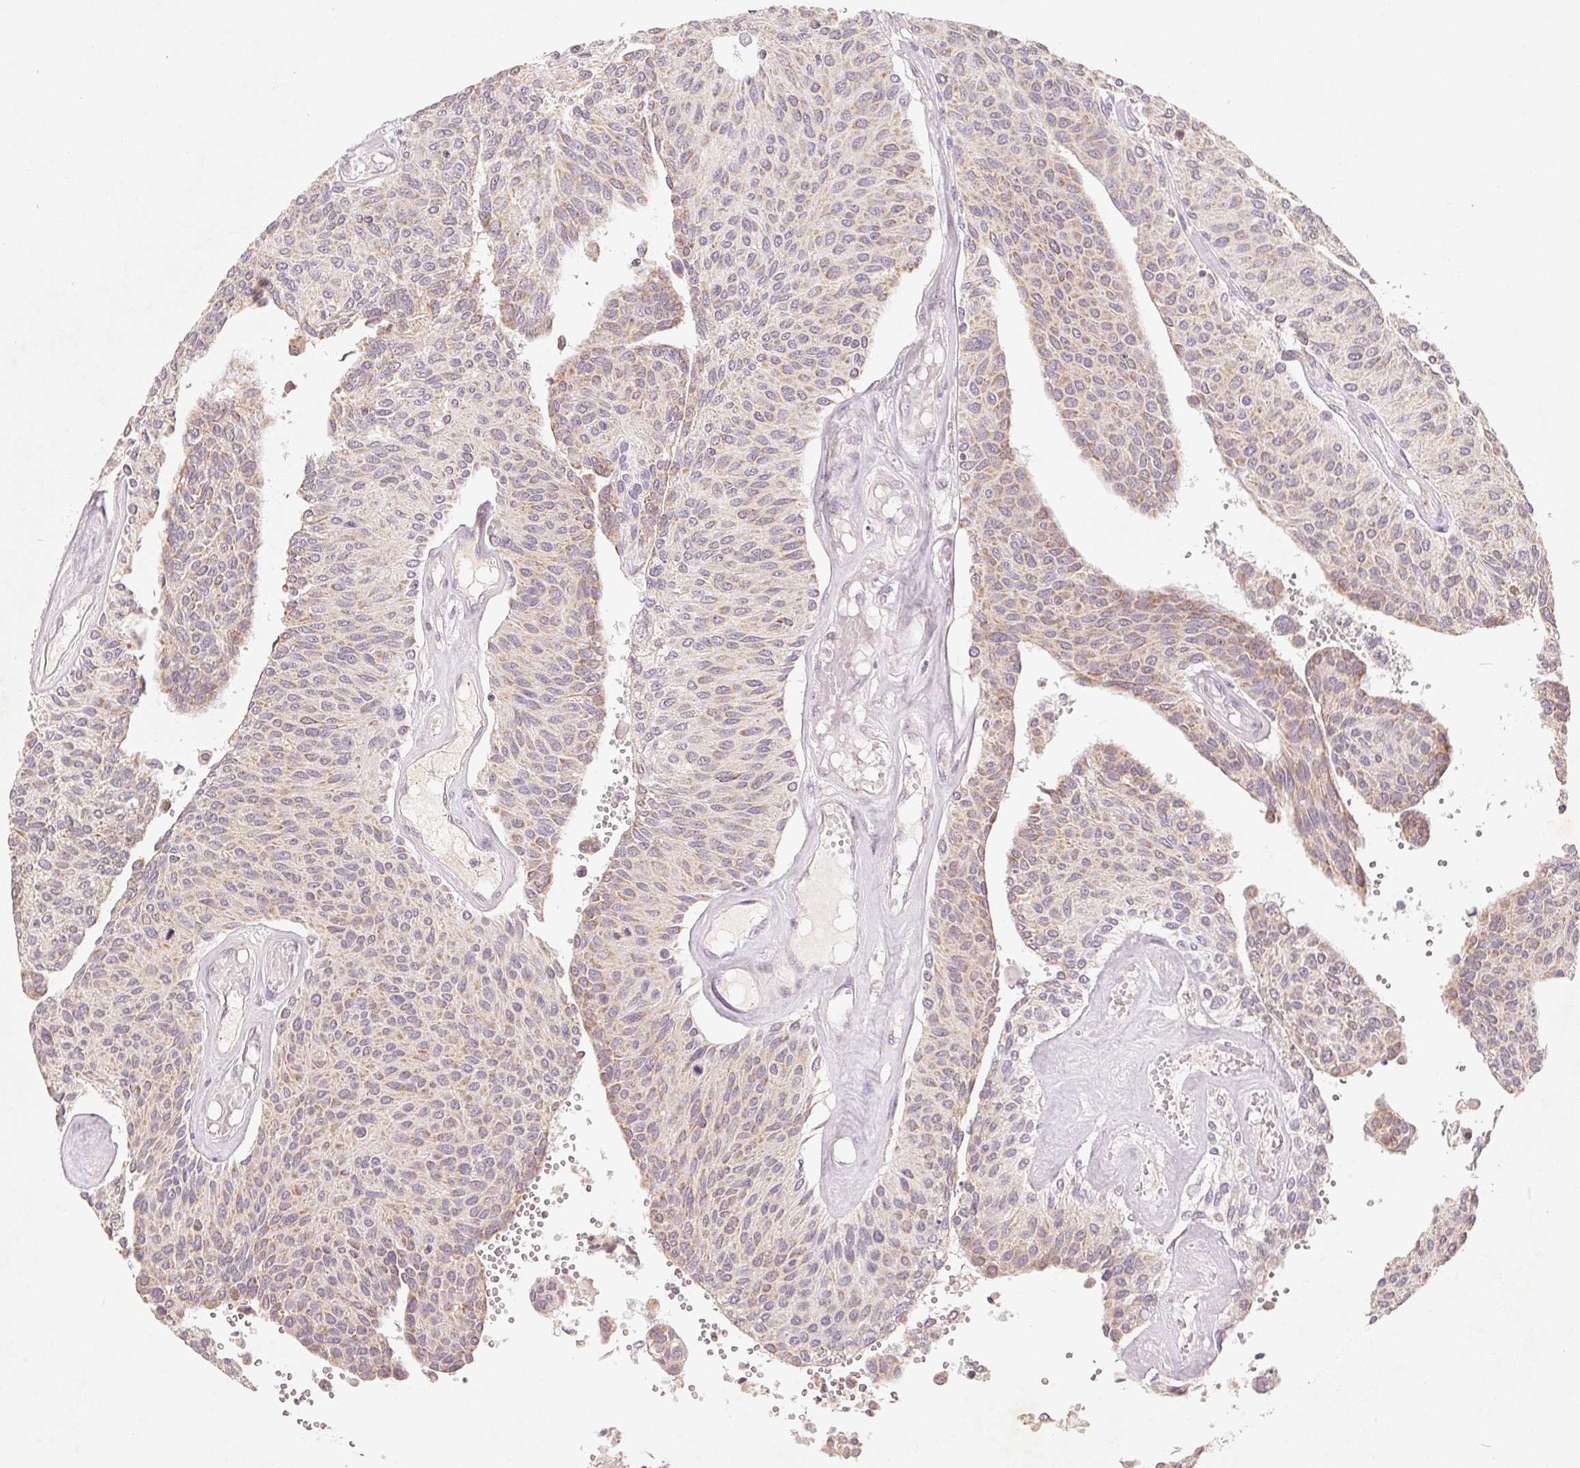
{"staining": {"intensity": "weak", "quantity": "25%-75%", "location": "cytoplasmic/membranous"}, "tissue": "urothelial cancer", "cell_type": "Tumor cells", "image_type": "cancer", "snomed": [{"axis": "morphology", "description": "Urothelial carcinoma, NOS"}, {"axis": "topography", "description": "Urinary bladder"}], "caption": "Weak cytoplasmic/membranous protein positivity is appreciated in about 25%-75% of tumor cells in urothelial cancer.", "gene": "GHITM", "patient": {"sex": "male", "age": 55}}